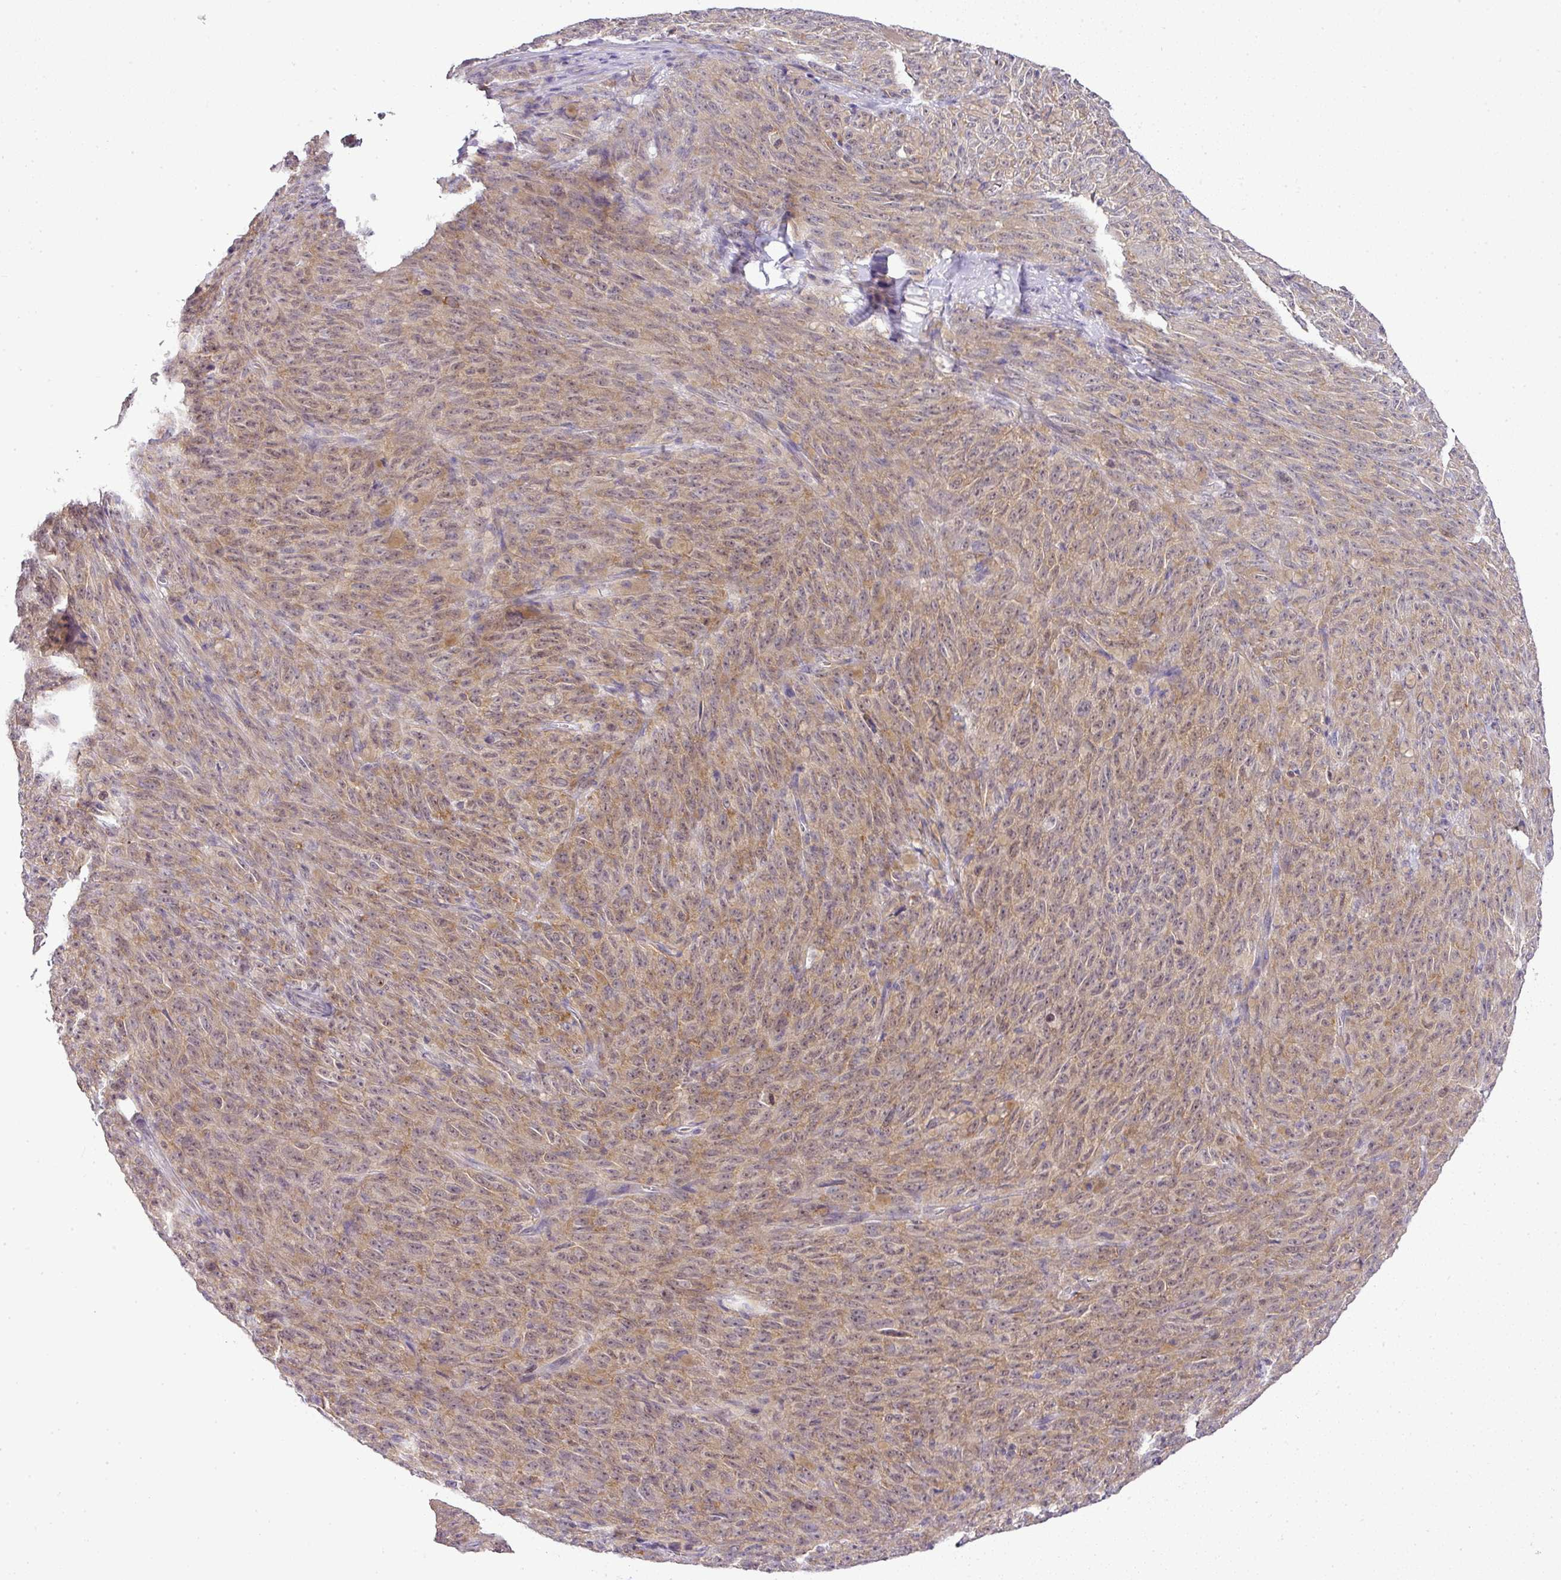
{"staining": {"intensity": "moderate", "quantity": ">75%", "location": "cytoplasmic/membranous,nuclear"}, "tissue": "melanoma", "cell_type": "Tumor cells", "image_type": "cancer", "snomed": [{"axis": "morphology", "description": "Malignant melanoma, NOS"}, {"axis": "topography", "description": "Skin"}], "caption": "Protein analysis of malignant melanoma tissue exhibits moderate cytoplasmic/membranous and nuclear expression in approximately >75% of tumor cells.", "gene": "FAM32A", "patient": {"sex": "female", "age": 82}}